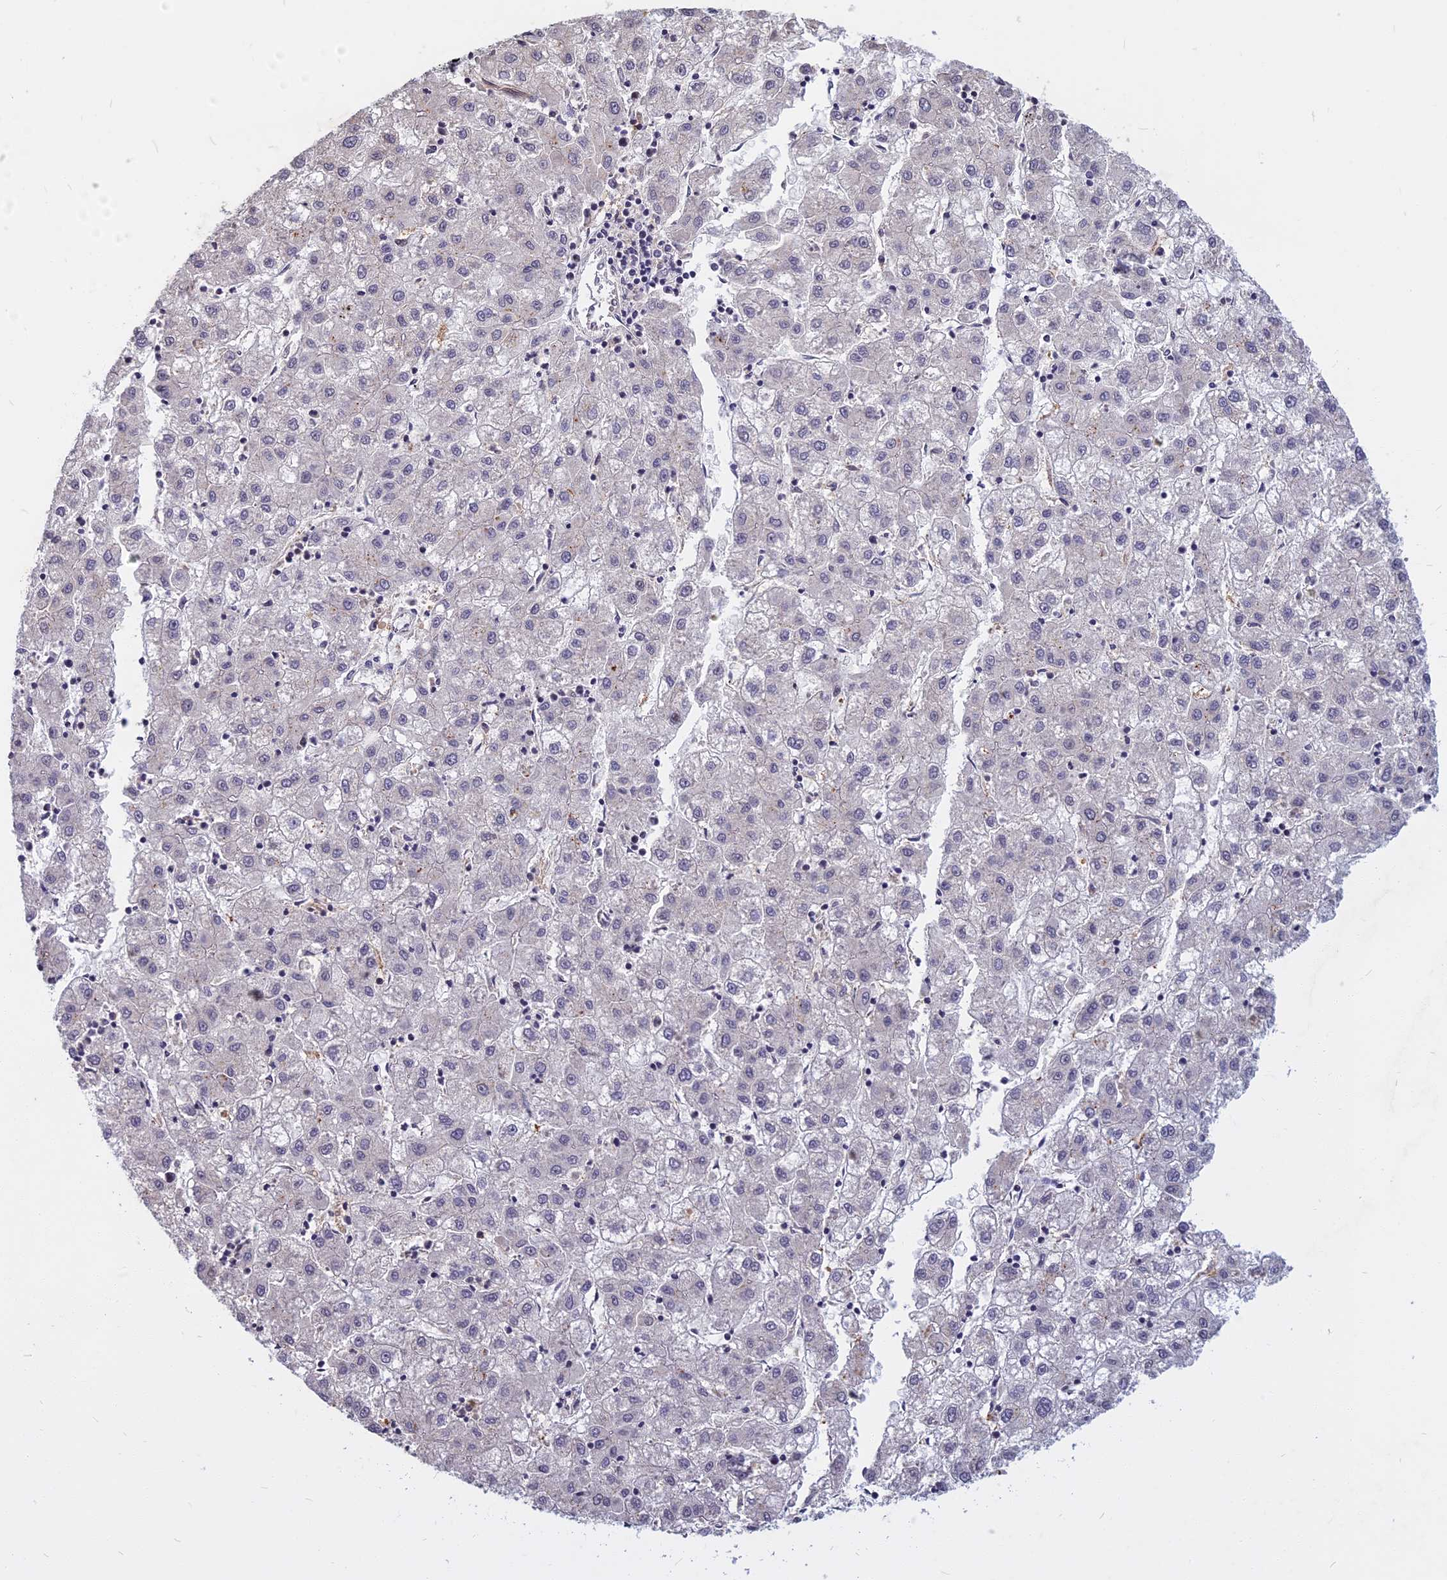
{"staining": {"intensity": "negative", "quantity": "none", "location": "none"}, "tissue": "liver cancer", "cell_type": "Tumor cells", "image_type": "cancer", "snomed": [{"axis": "morphology", "description": "Carcinoma, Hepatocellular, NOS"}, {"axis": "topography", "description": "Liver"}], "caption": "Protein analysis of liver cancer displays no significant staining in tumor cells.", "gene": "SPG11", "patient": {"sex": "male", "age": 72}}